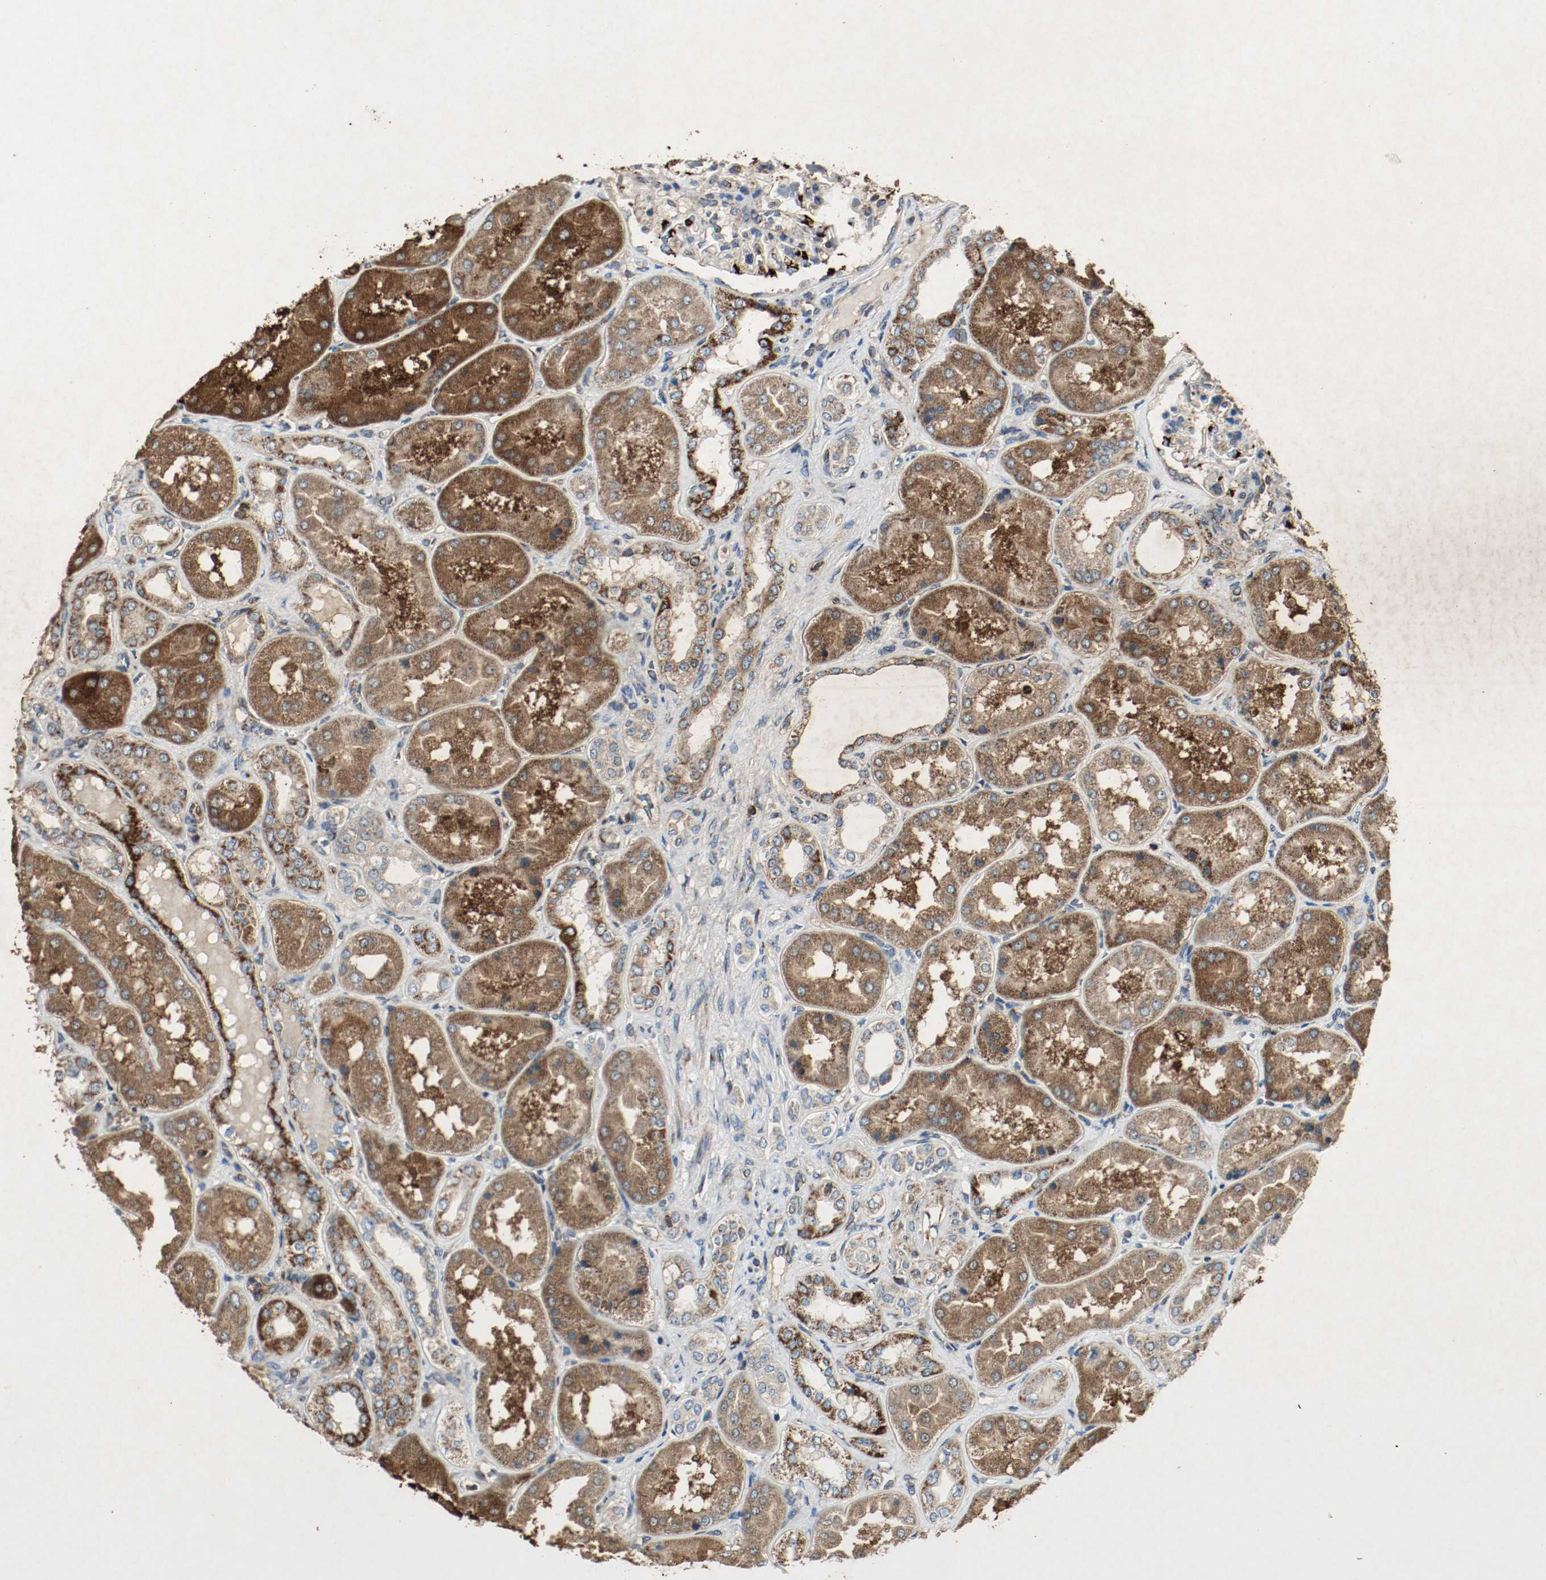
{"staining": {"intensity": "moderate", "quantity": "25%-75%", "location": "cytoplasmic/membranous"}, "tissue": "kidney", "cell_type": "Cells in glomeruli", "image_type": "normal", "snomed": [{"axis": "morphology", "description": "Normal tissue, NOS"}, {"axis": "topography", "description": "Kidney"}], "caption": "Protein expression analysis of benign human kidney reveals moderate cytoplasmic/membranous staining in approximately 25%-75% of cells in glomeruli. (DAB = brown stain, brightfield microscopy at high magnification).", "gene": "PLCG1", "patient": {"sex": "female", "age": 56}}